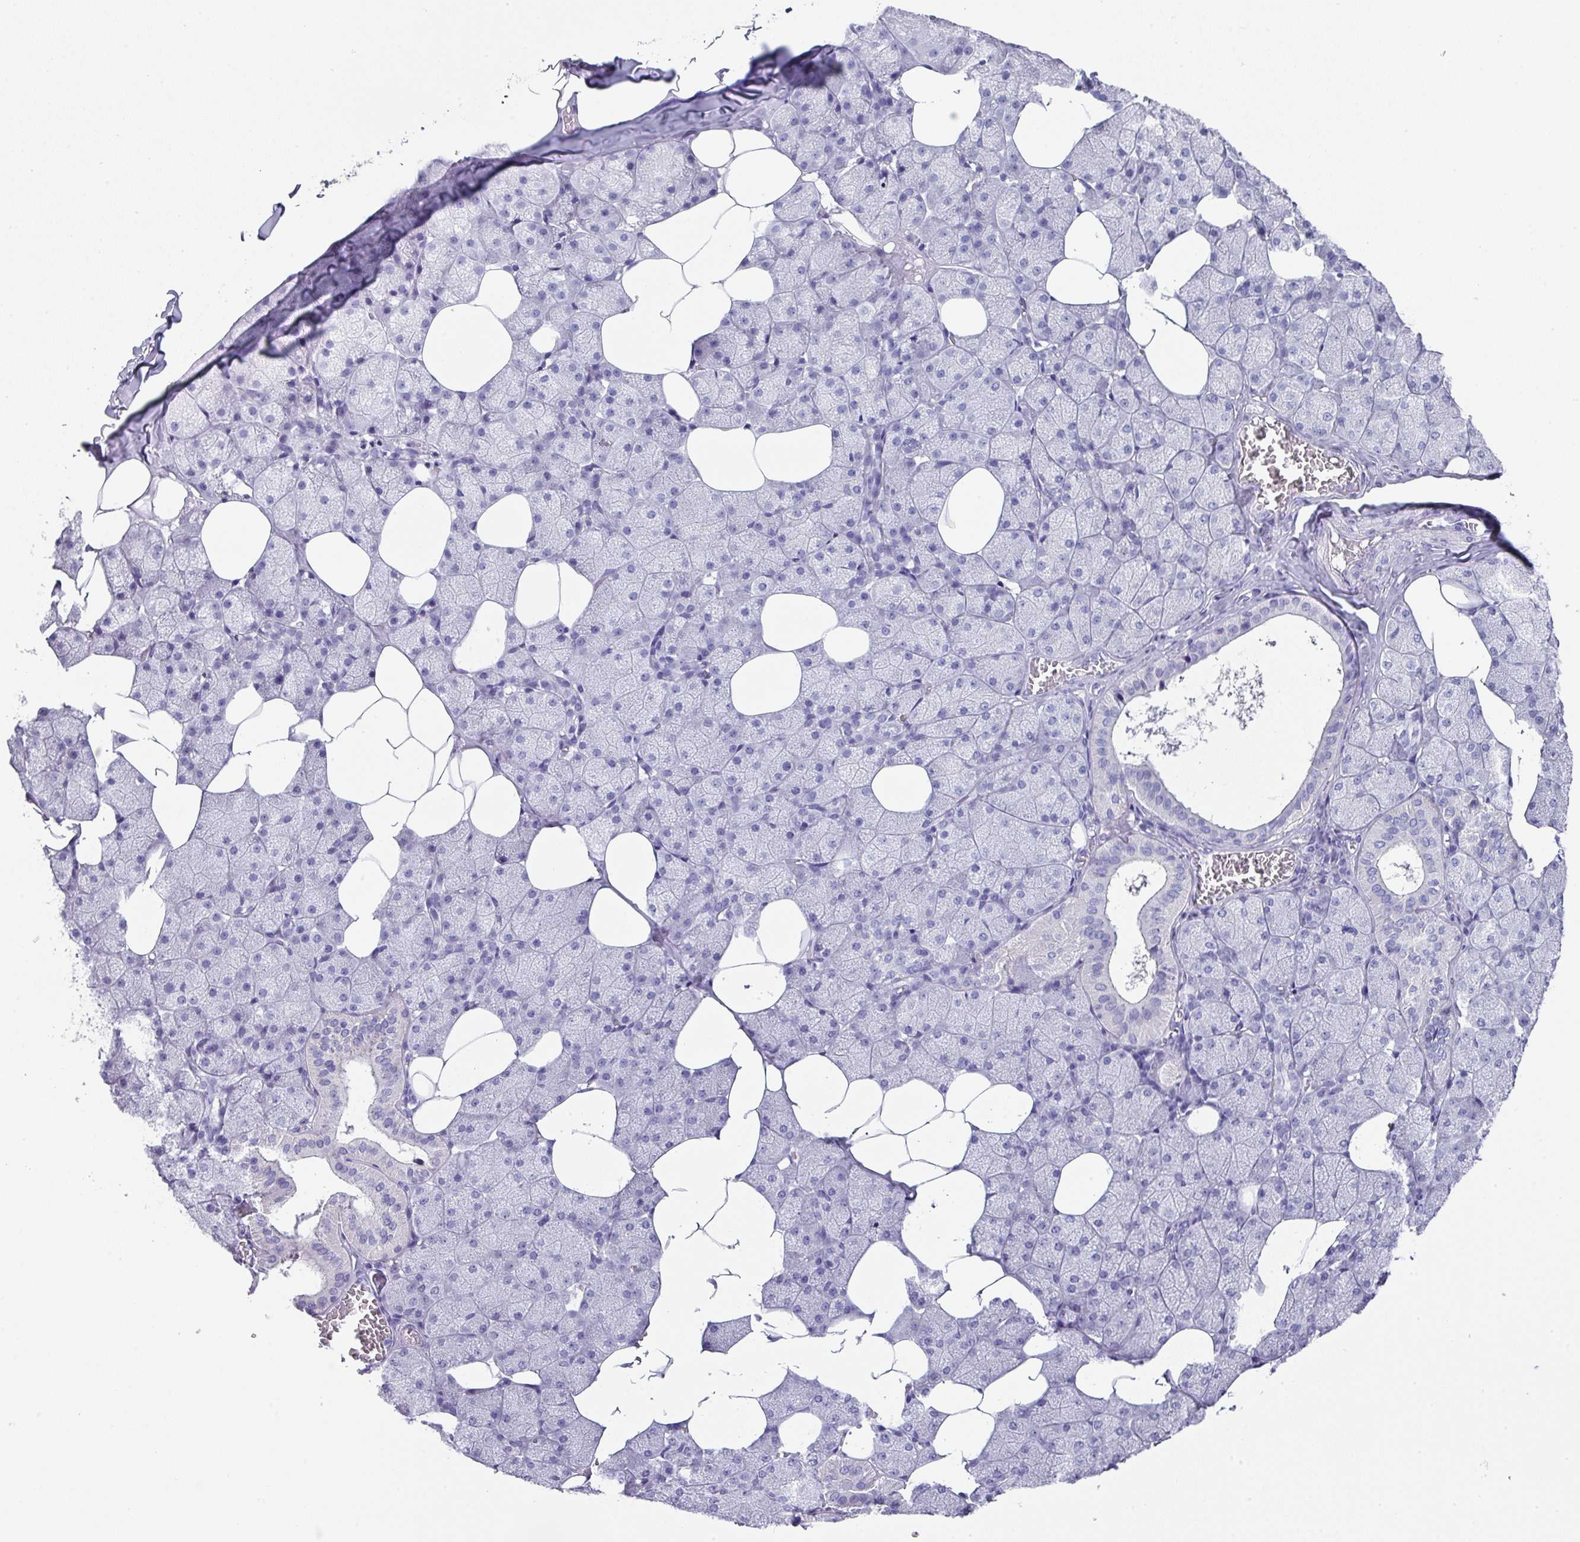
{"staining": {"intensity": "negative", "quantity": "none", "location": "none"}, "tissue": "salivary gland", "cell_type": "Glandular cells", "image_type": "normal", "snomed": [{"axis": "morphology", "description": "Normal tissue, NOS"}, {"axis": "topography", "description": "Salivary gland"}, {"axis": "topography", "description": "Peripheral nerve tissue"}], "caption": "Salivary gland stained for a protein using immunohistochemistry shows no staining glandular cells.", "gene": "PEX10", "patient": {"sex": "male", "age": 38}}